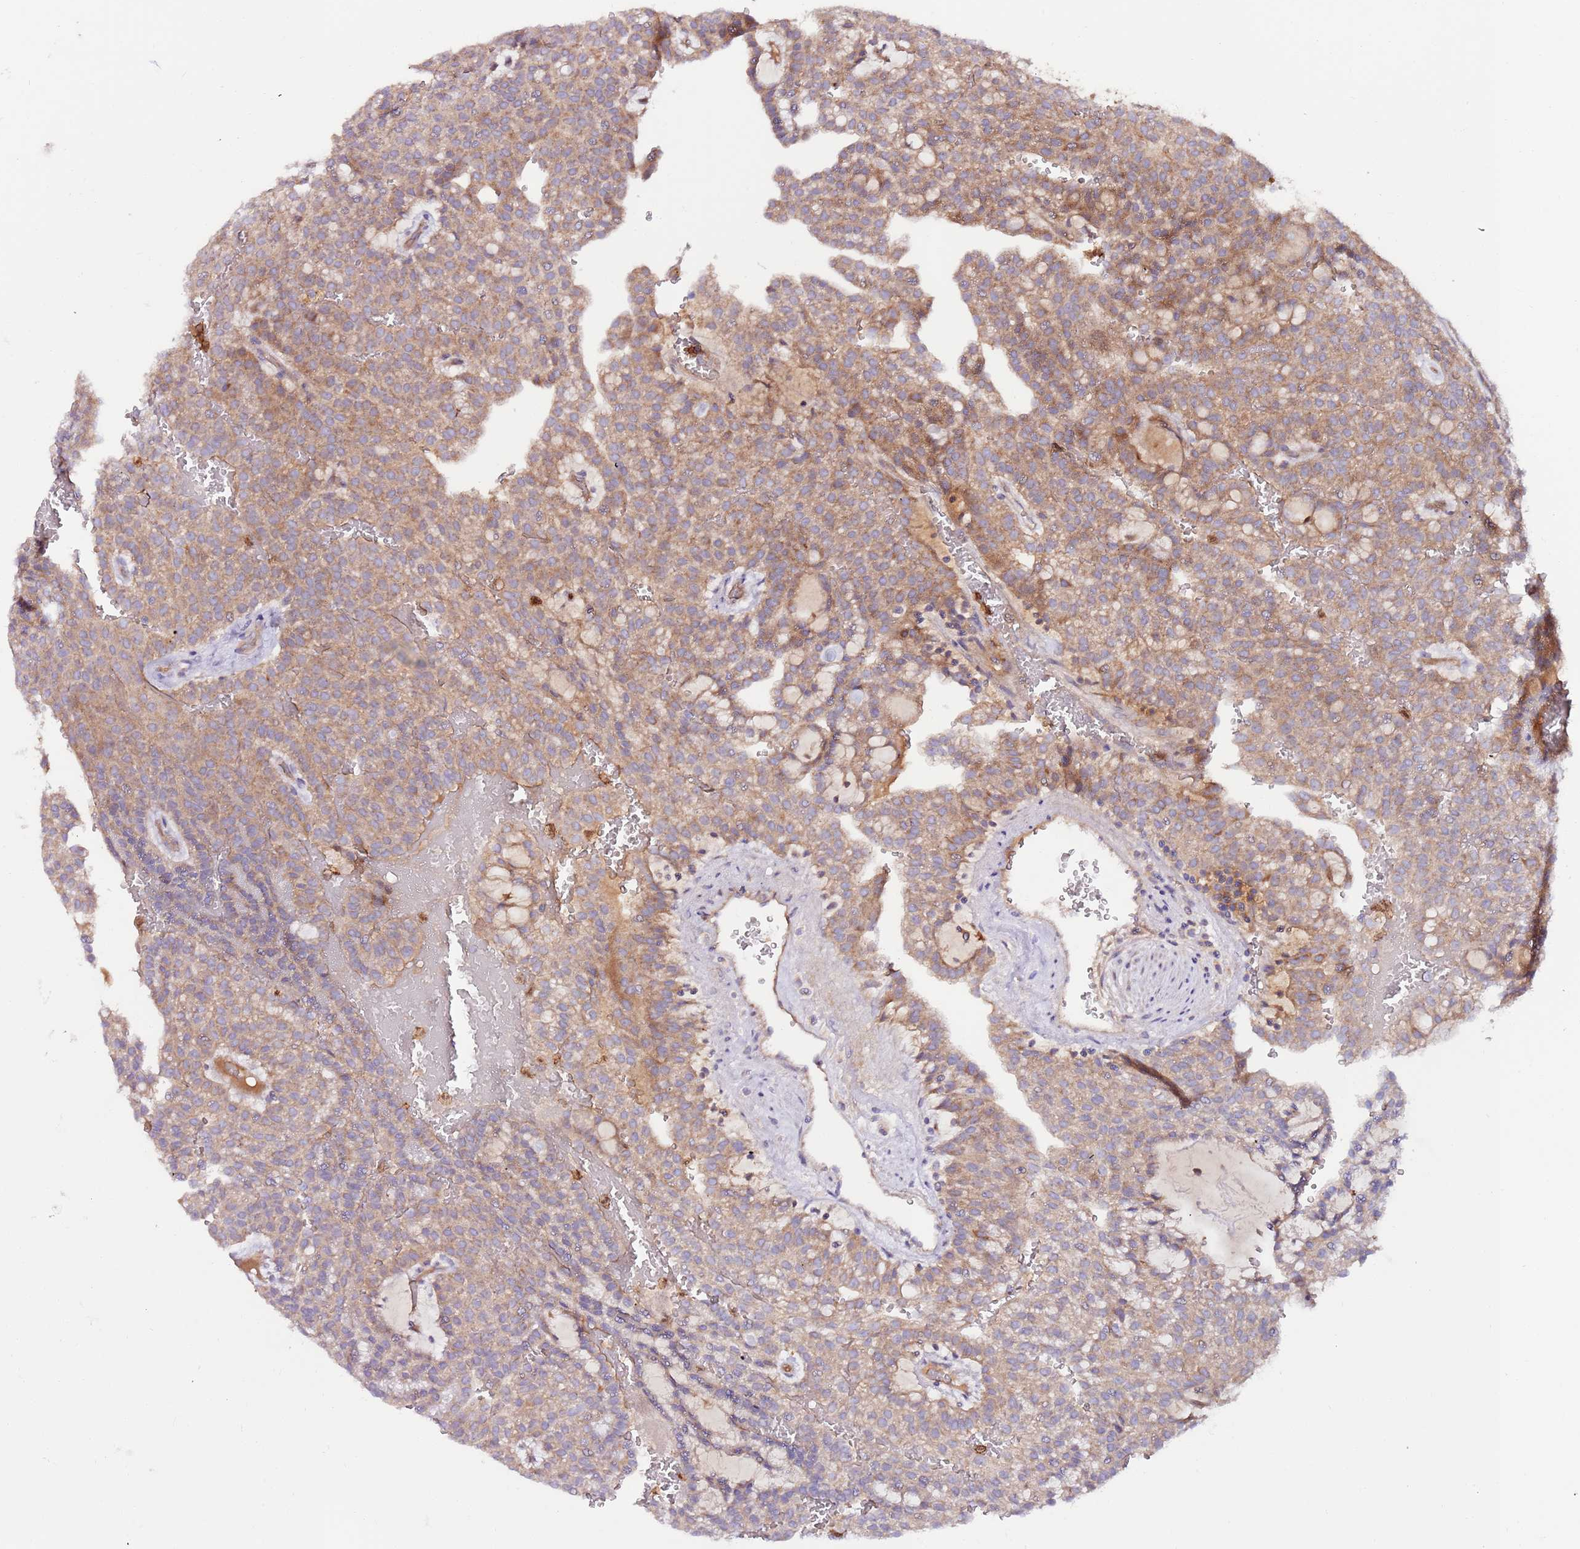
{"staining": {"intensity": "moderate", "quantity": ">75%", "location": "cytoplasmic/membranous"}, "tissue": "renal cancer", "cell_type": "Tumor cells", "image_type": "cancer", "snomed": [{"axis": "morphology", "description": "Adenocarcinoma, NOS"}, {"axis": "topography", "description": "Kidney"}], "caption": "DAB immunohistochemical staining of human adenocarcinoma (renal) shows moderate cytoplasmic/membranous protein positivity in approximately >75% of tumor cells.", "gene": "FLVCR1", "patient": {"sex": "male", "age": 63}}